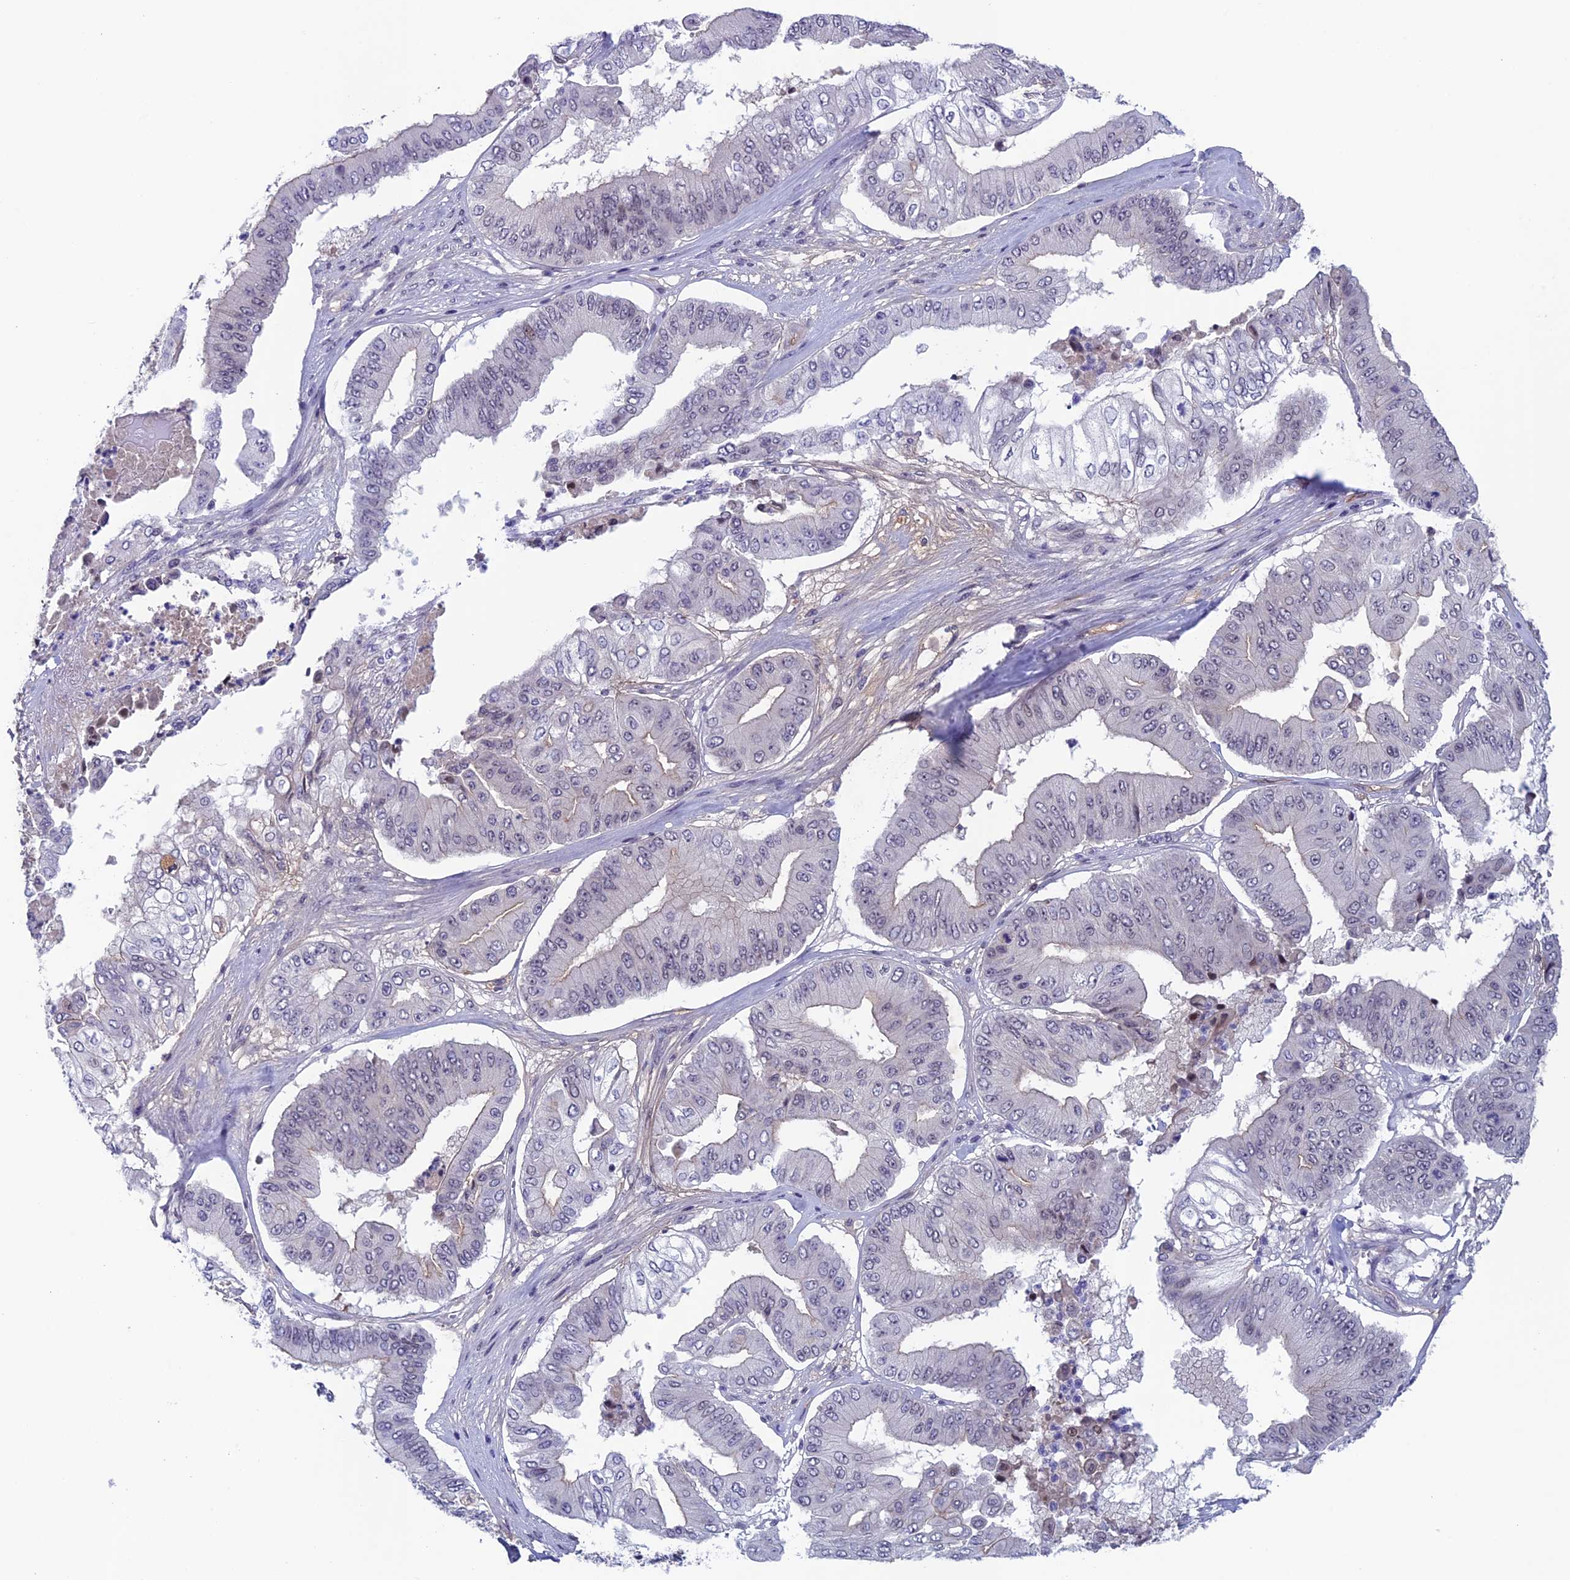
{"staining": {"intensity": "weak", "quantity": "<25%", "location": "nuclear"}, "tissue": "pancreatic cancer", "cell_type": "Tumor cells", "image_type": "cancer", "snomed": [{"axis": "morphology", "description": "Adenocarcinoma, NOS"}, {"axis": "topography", "description": "Pancreas"}], "caption": "DAB immunohistochemical staining of human pancreatic cancer (adenocarcinoma) demonstrates no significant staining in tumor cells.", "gene": "FKBPL", "patient": {"sex": "female", "age": 77}}